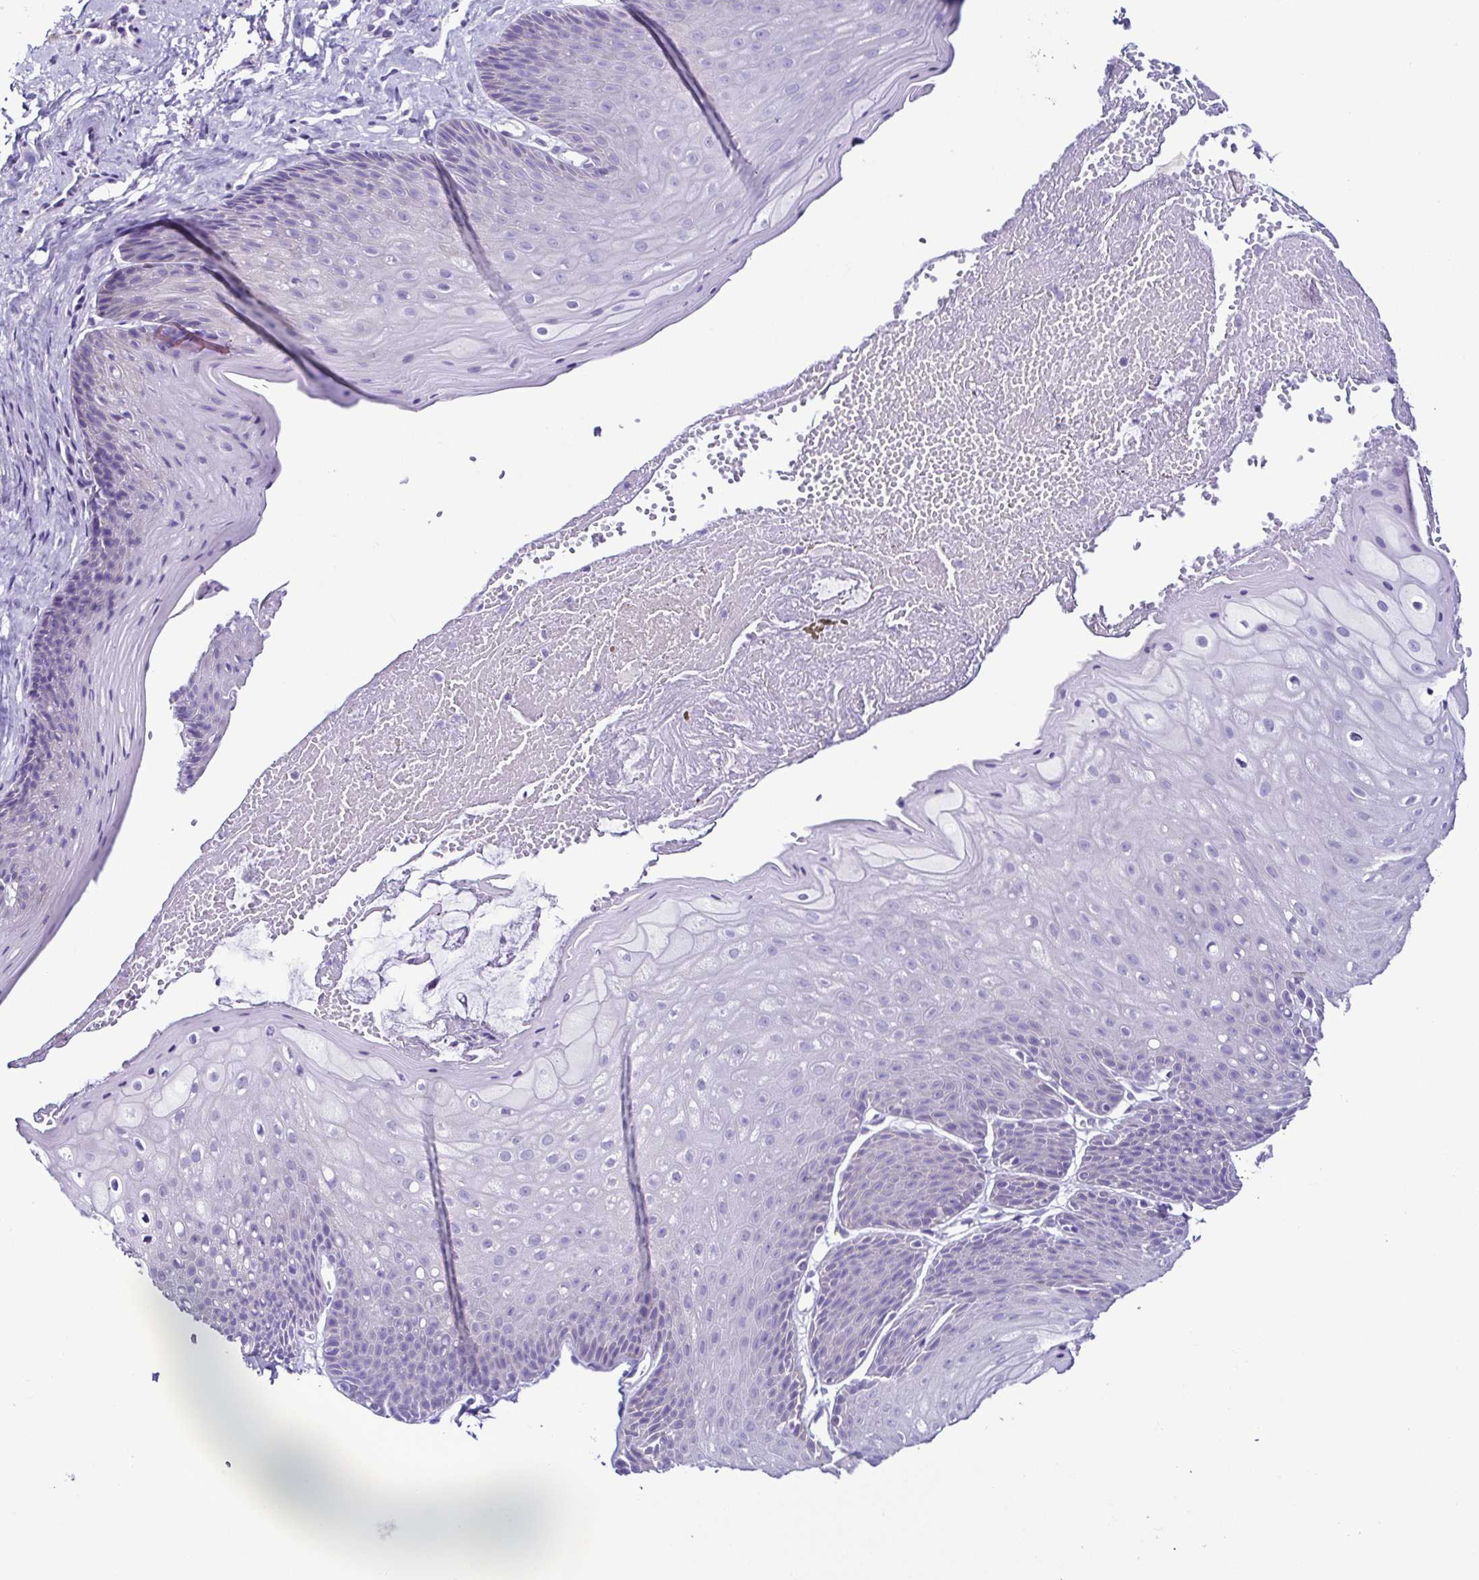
{"staining": {"intensity": "negative", "quantity": "none", "location": "none"}, "tissue": "skin", "cell_type": "Epidermal cells", "image_type": "normal", "snomed": [{"axis": "morphology", "description": "Normal tissue, NOS"}, {"axis": "topography", "description": "Anal"}], "caption": "Immunohistochemistry (IHC) of normal human skin reveals no positivity in epidermal cells.", "gene": "SRL", "patient": {"sex": "male", "age": 53}}